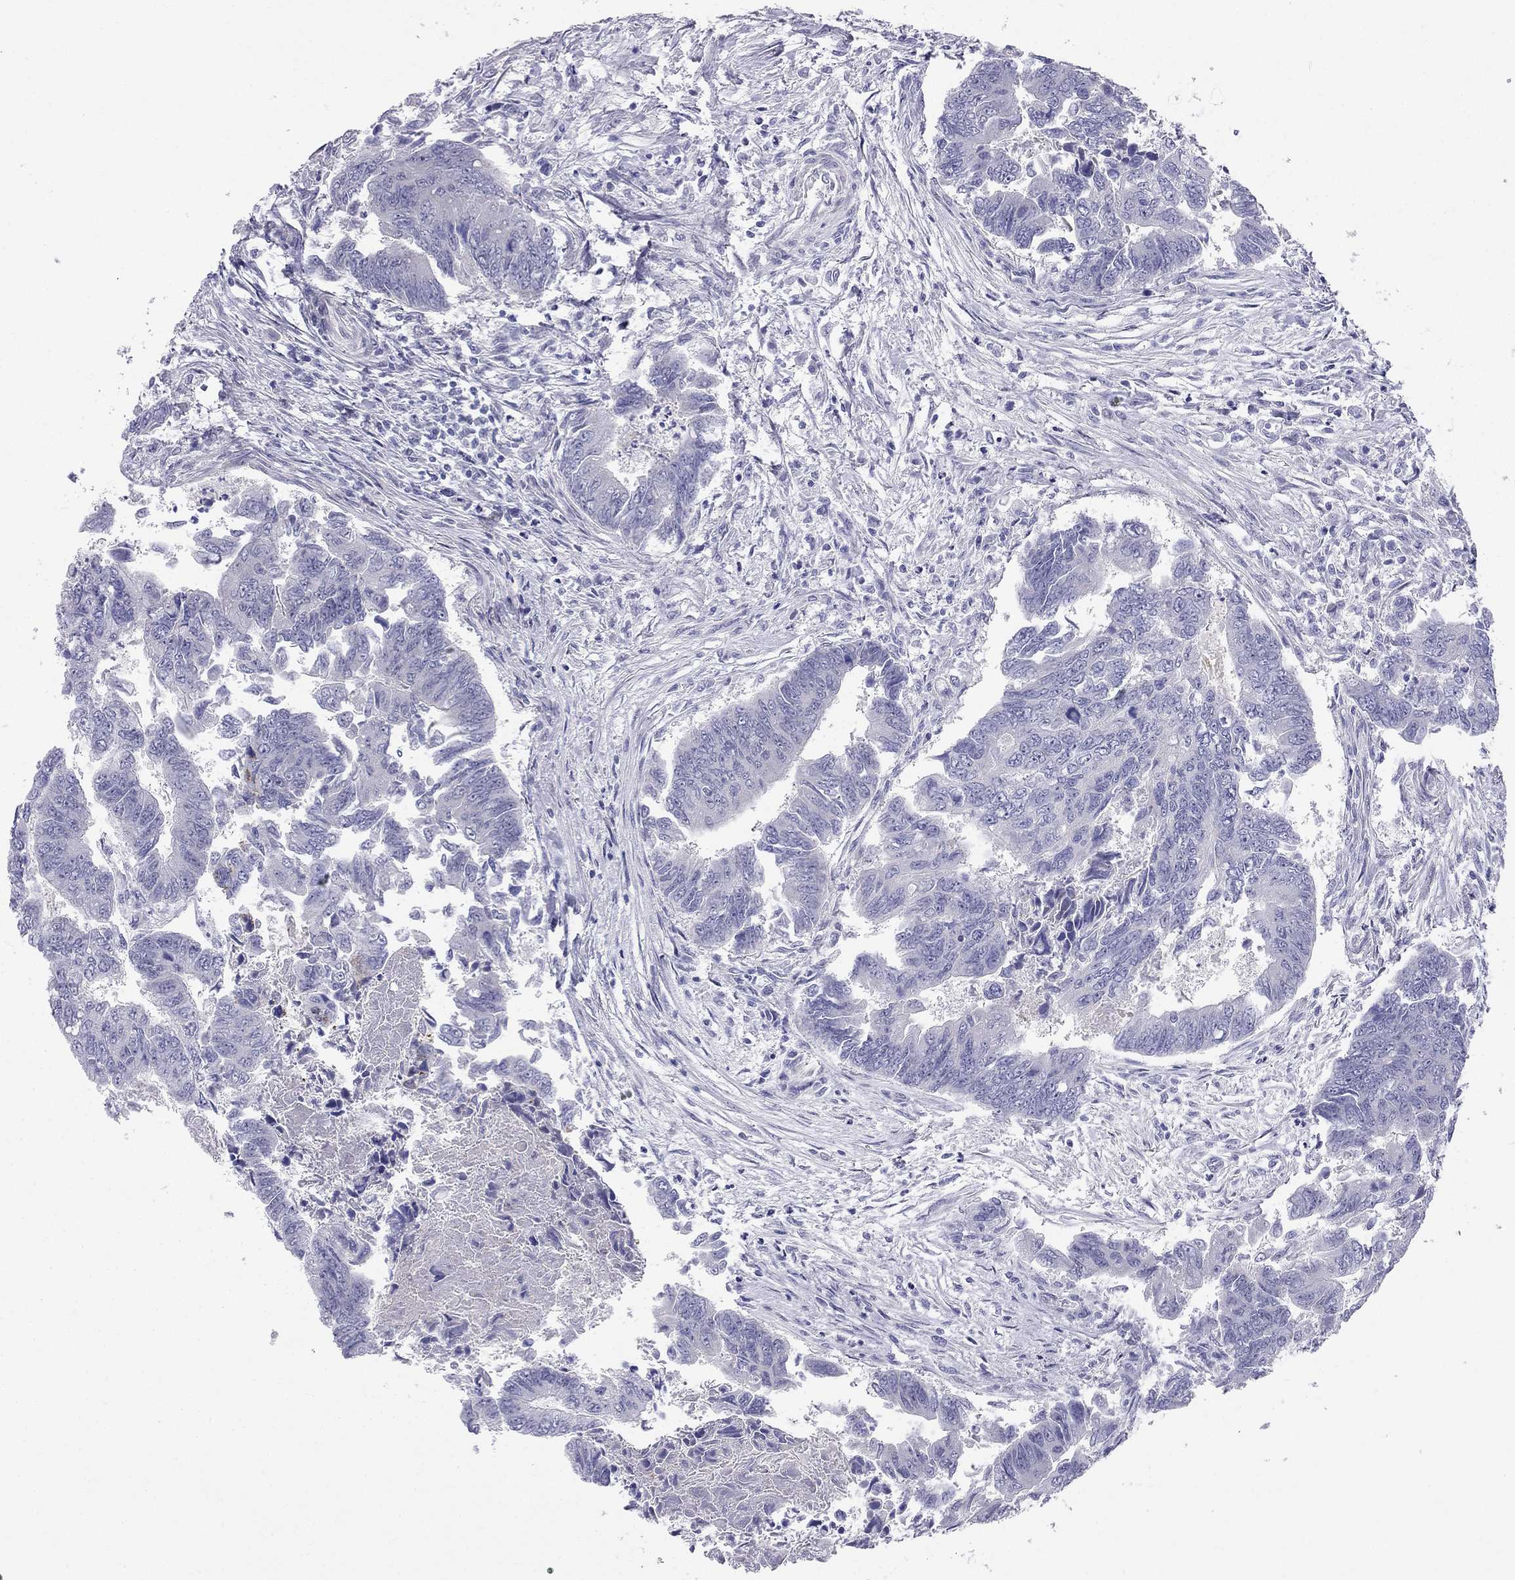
{"staining": {"intensity": "negative", "quantity": "none", "location": "none"}, "tissue": "colorectal cancer", "cell_type": "Tumor cells", "image_type": "cancer", "snomed": [{"axis": "morphology", "description": "Adenocarcinoma, NOS"}, {"axis": "topography", "description": "Colon"}], "caption": "Immunohistochemistry of colorectal adenocarcinoma demonstrates no positivity in tumor cells.", "gene": "BAG5", "patient": {"sex": "female", "age": 65}}